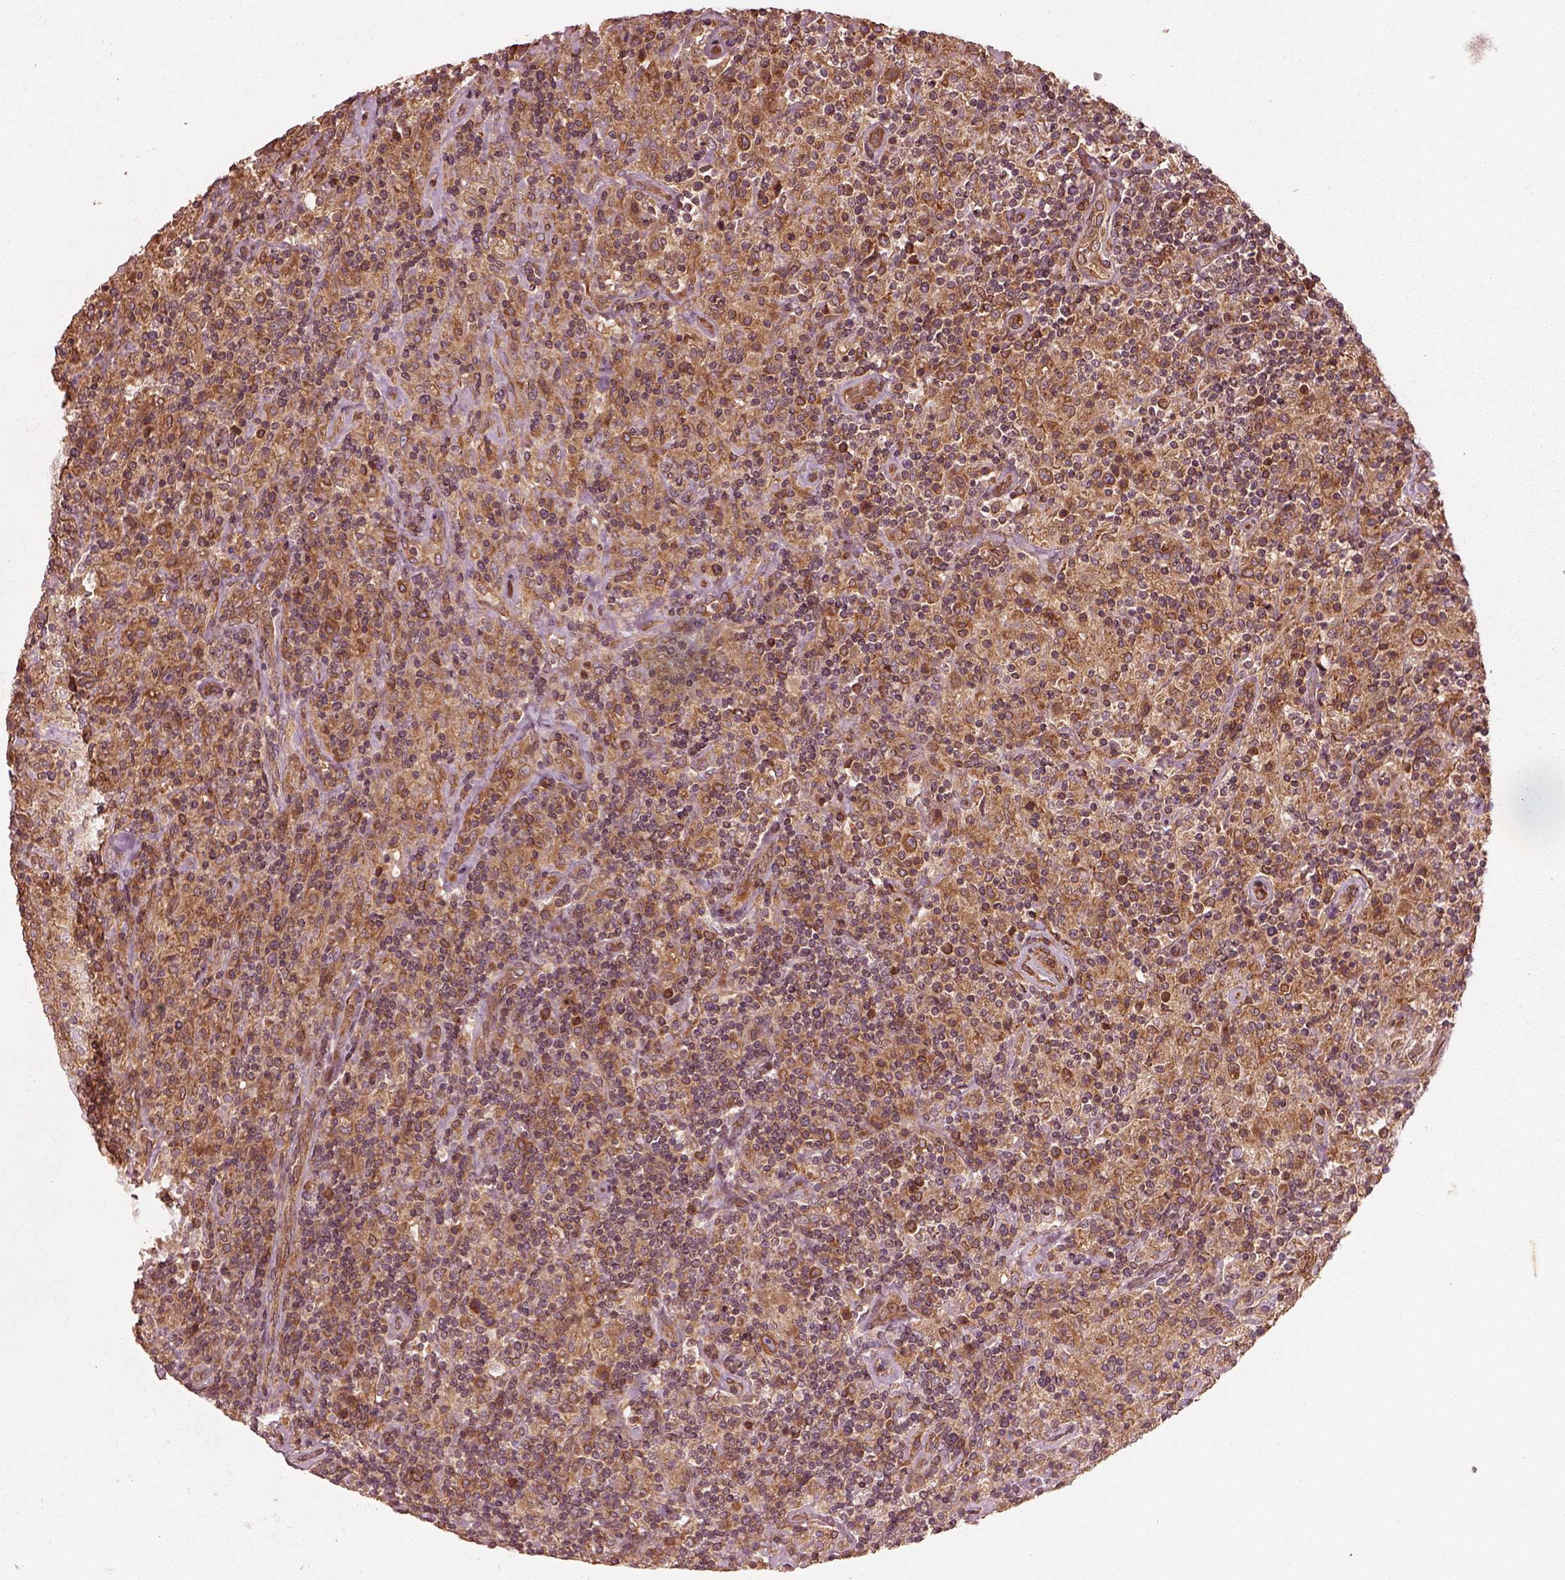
{"staining": {"intensity": "strong", "quantity": "25%-75%", "location": "cytoplasmic/membranous"}, "tissue": "lymphoma", "cell_type": "Tumor cells", "image_type": "cancer", "snomed": [{"axis": "morphology", "description": "Hodgkin's disease, NOS"}, {"axis": "topography", "description": "Lymph node"}], "caption": "Immunohistochemical staining of lymphoma reveals strong cytoplasmic/membranous protein expression in about 25%-75% of tumor cells. (DAB (3,3'-diaminobenzidine) IHC, brown staining for protein, blue staining for nuclei).", "gene": "PIK3R2", "patient": {"sex": "male", "age": 70}}